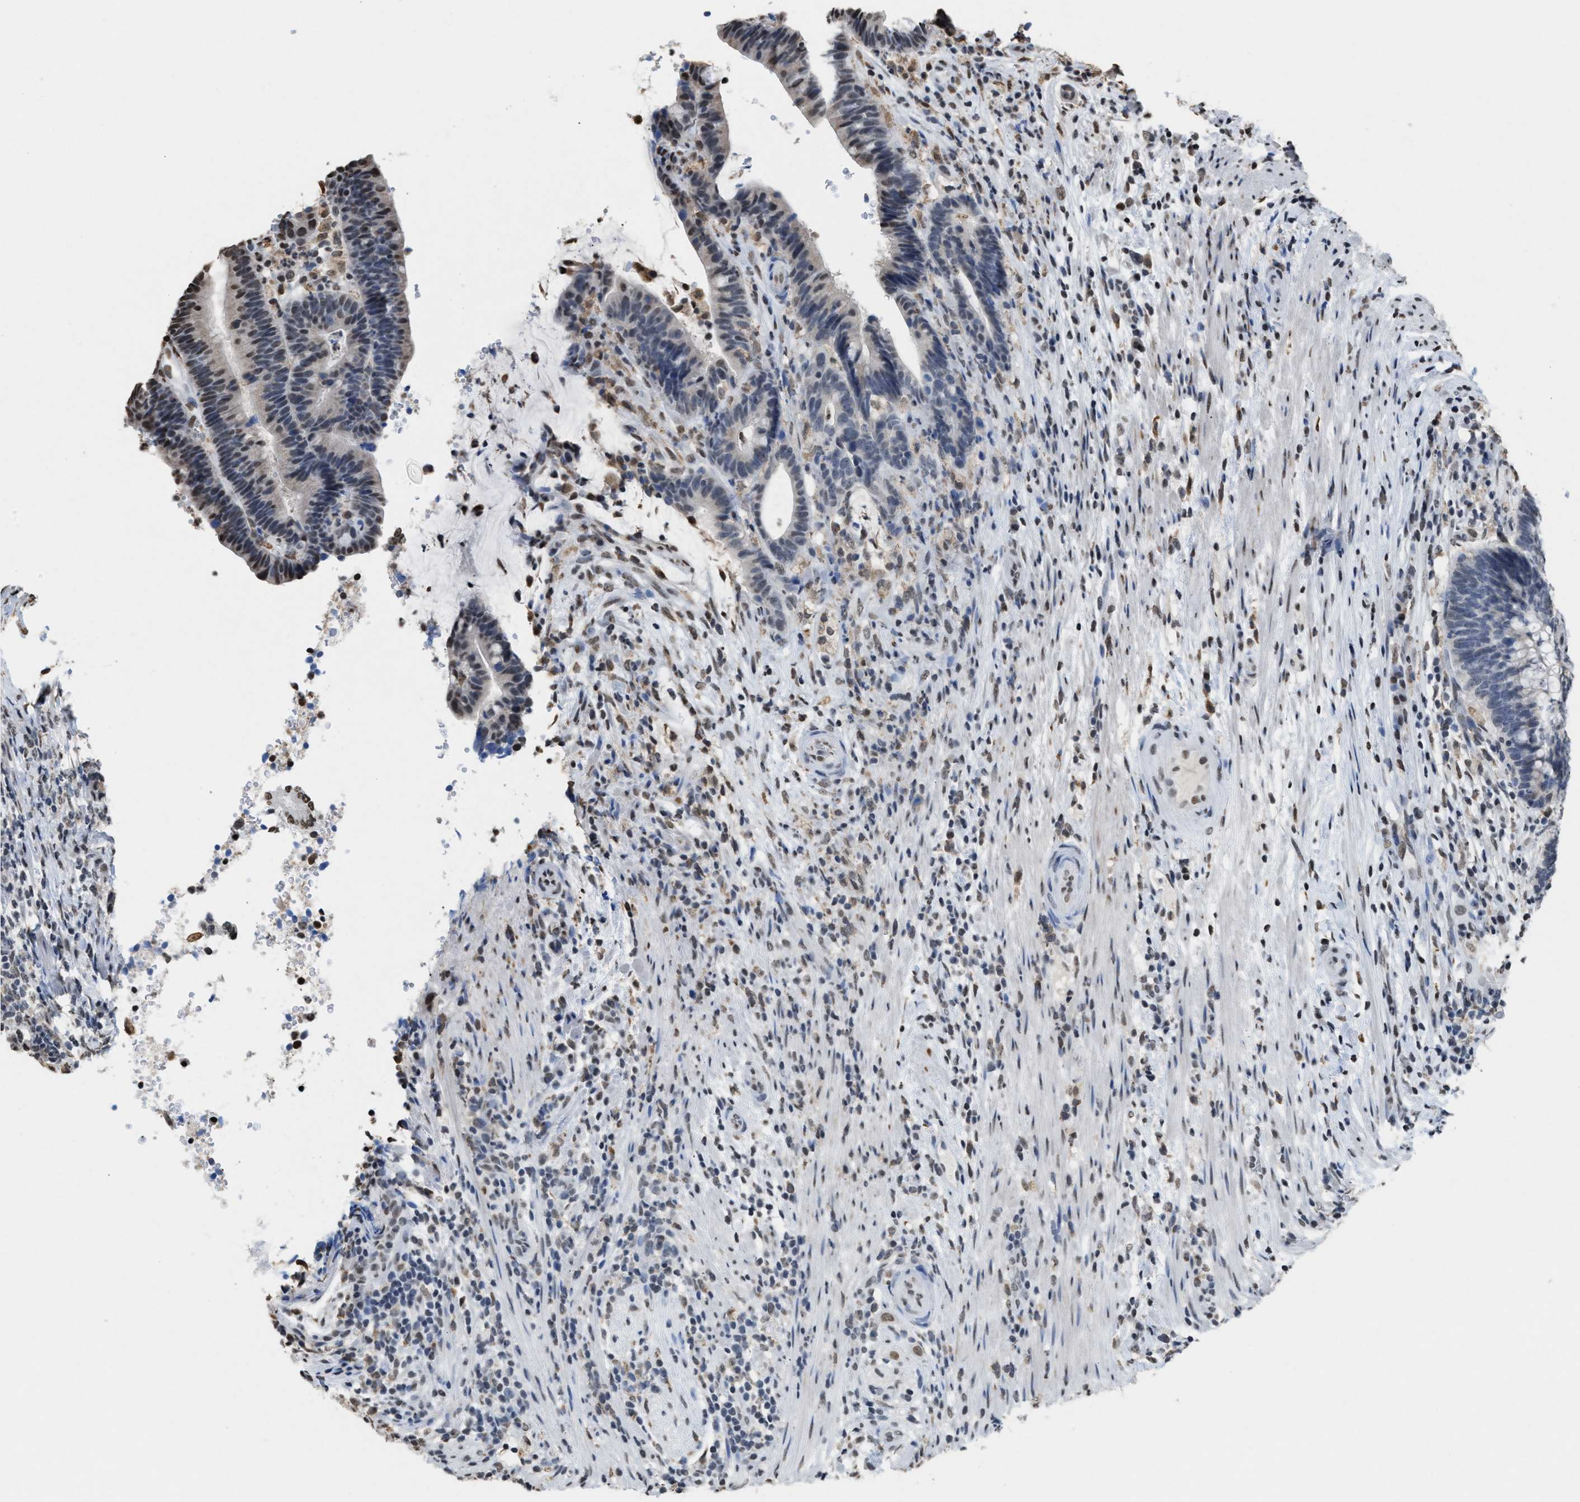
{"staining": {"intensity": "weak", "quantity": "<25%", "location": "nuclear"}, "tissue": "colorectal cancer", "cell_type": "Tumor cells", "image_type": "cancer", "snomed": [{"axis": "morphology", "description": "Adenocarcinoma, NOS"}, {"axis": "topography", "description": "Colon"}], "caption": "Immunohistochemistry of colorectal adenocarcinoma shows no positivity in tumor cells.", "gene": "NUP88", "patient": {"sex": "female", "age": 66}}